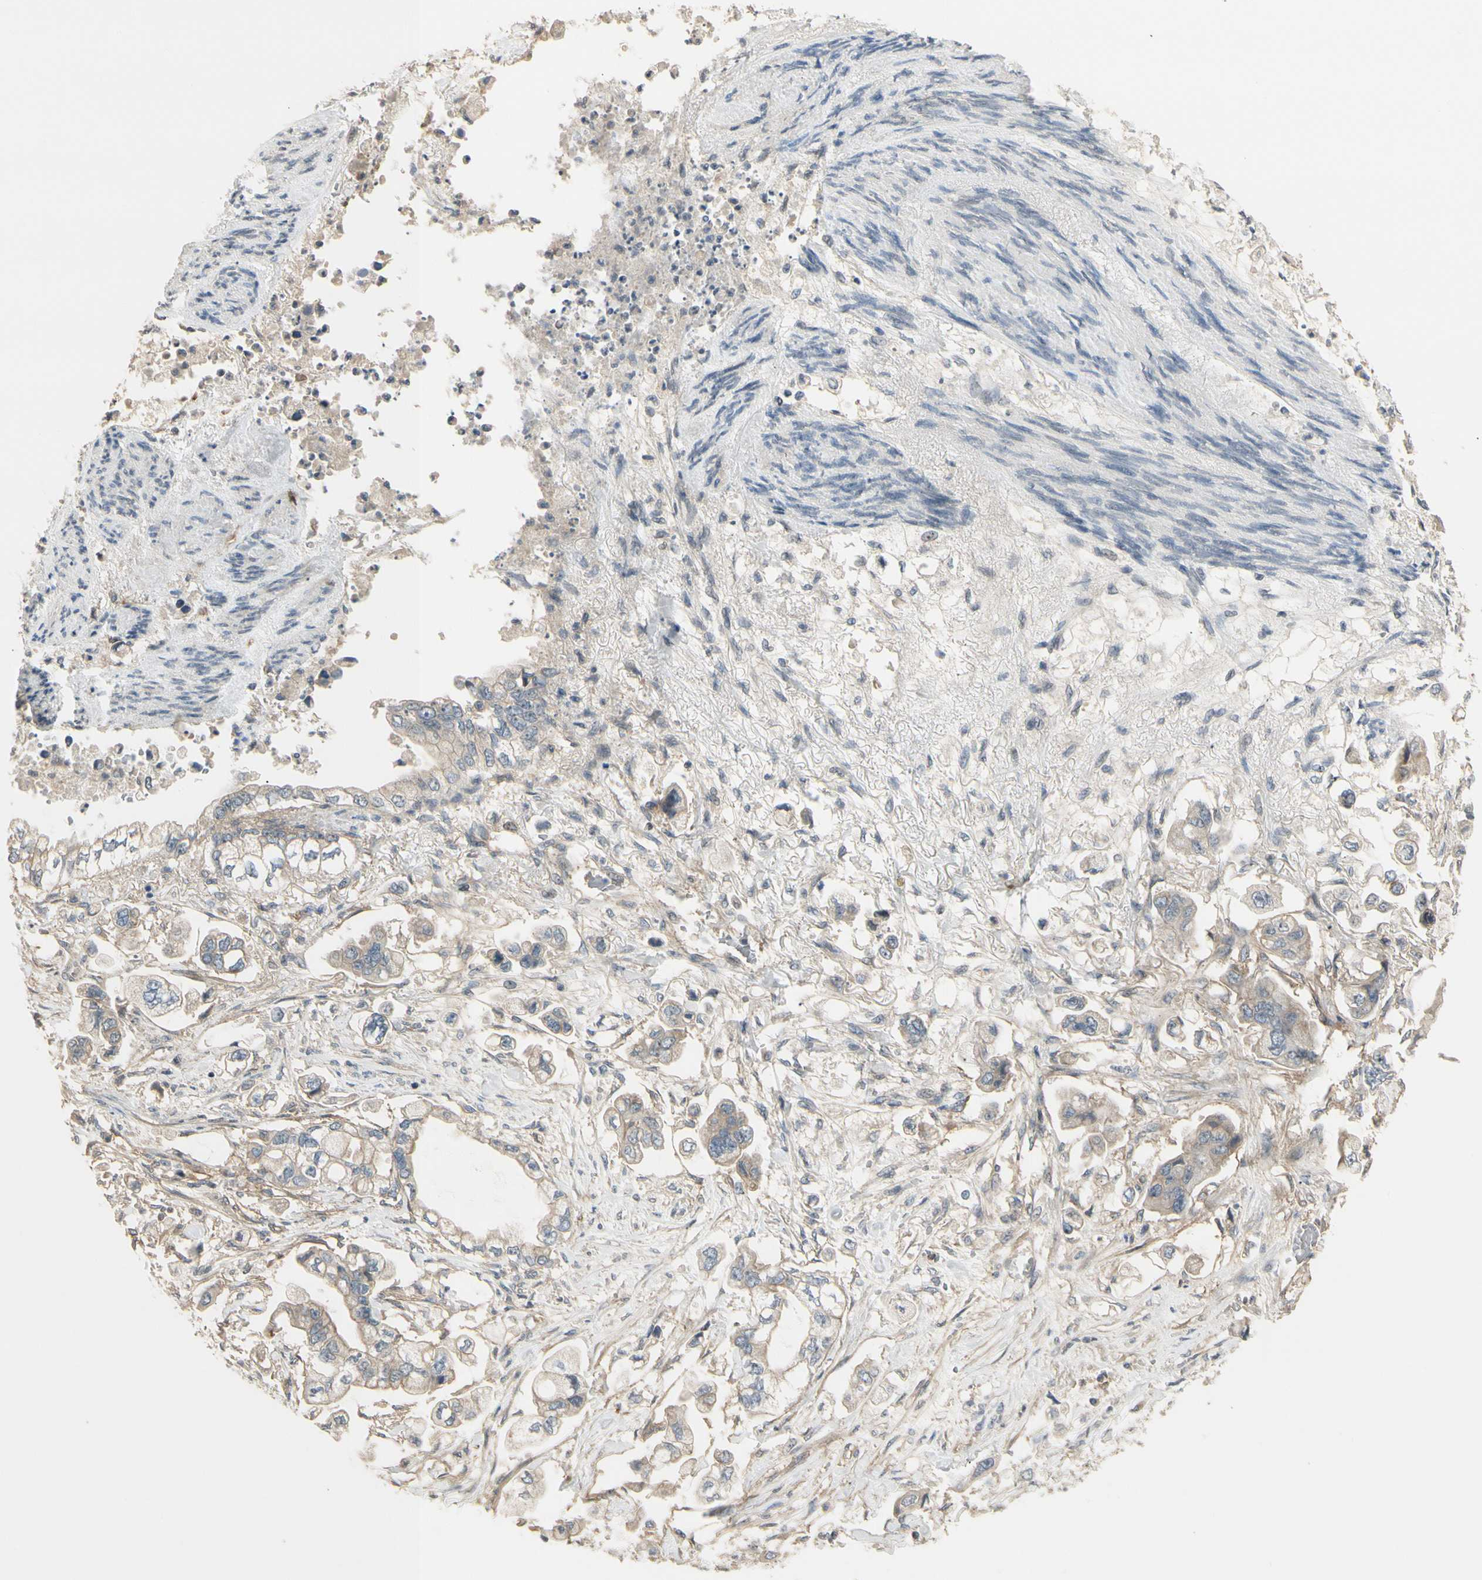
{"staining": {"intensity": "weak", "quantity": ">75%", "location": "cytoplasmic/membranous"}, "tissue": "stomach cancer", "cell_type": "Tumor cells", "image_type": "cancer", "snomed": [{"axis": "morphology", "description": "Adenocarcinoma, NOS"}, {"axis": "topography", "description": "Stomach"}], "caption": "Stomach cancer stained for a protein shows weak cytoplasmic/membranous positivity in tumor cells. Using DAB (3,3'-diaminobenzidine) (brown) and hematoxylin (blue) stains, captured at high magnification using brightfield microscopy.", "gene": "NFYA", "patient": {"sex": "male", "age": 62}}